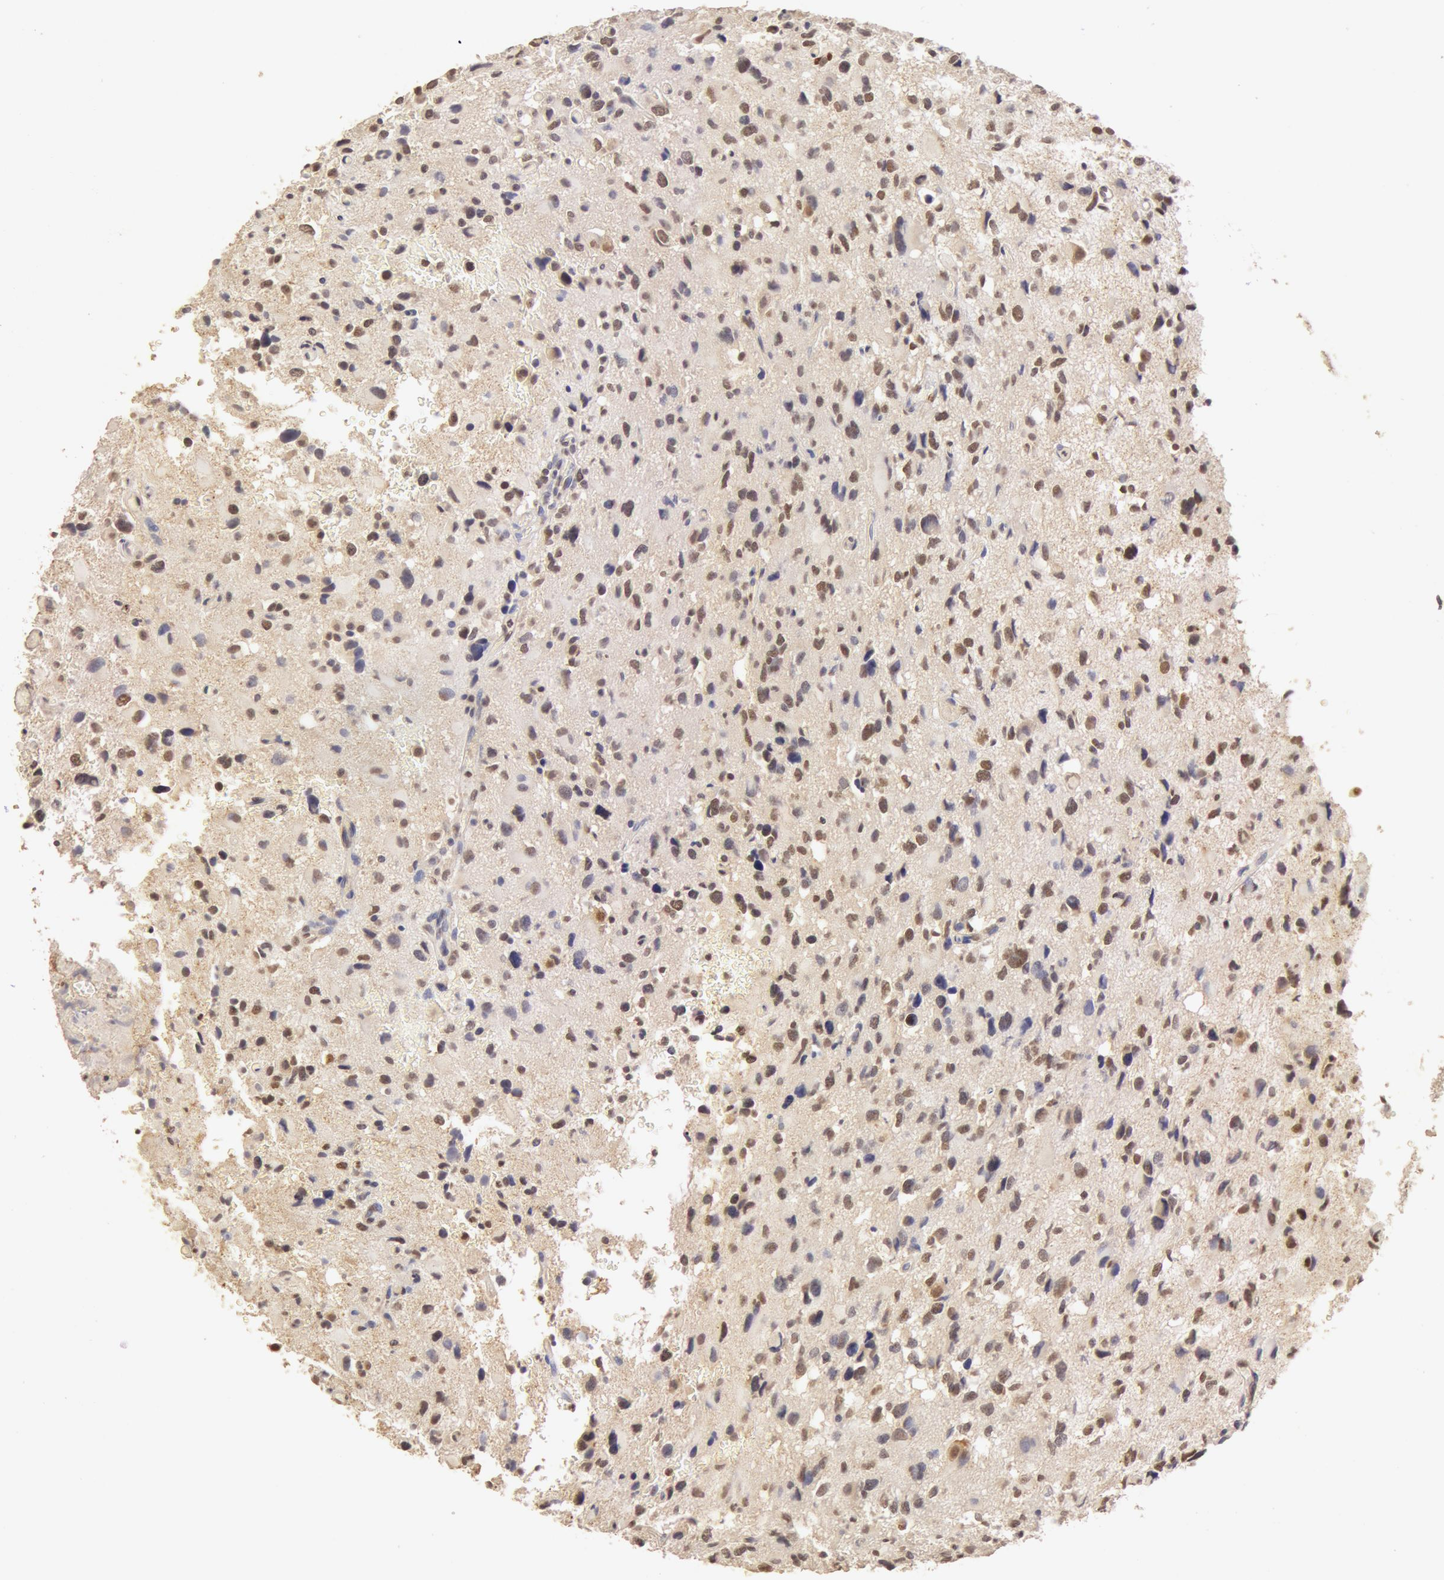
{"staining": {"intensity": "moderate", "quantity": "25%-75%", "location": "nuclear"}, "tissue": "glioma", "cell_type": "Tumor cells", "image_type": "cancer", "snomed": [{"axis": "morphology", "description": "Glioma, malignant, High grade"}, {"axis": "topography", "description": "Brain"}], "caption": "A brown stain labels moderate nuclear staining of a protein in human malignant glioma (high-grade) tumor cells.", "gene": "SNRNP70", "patient": {"sex": "male", "age": 69}}